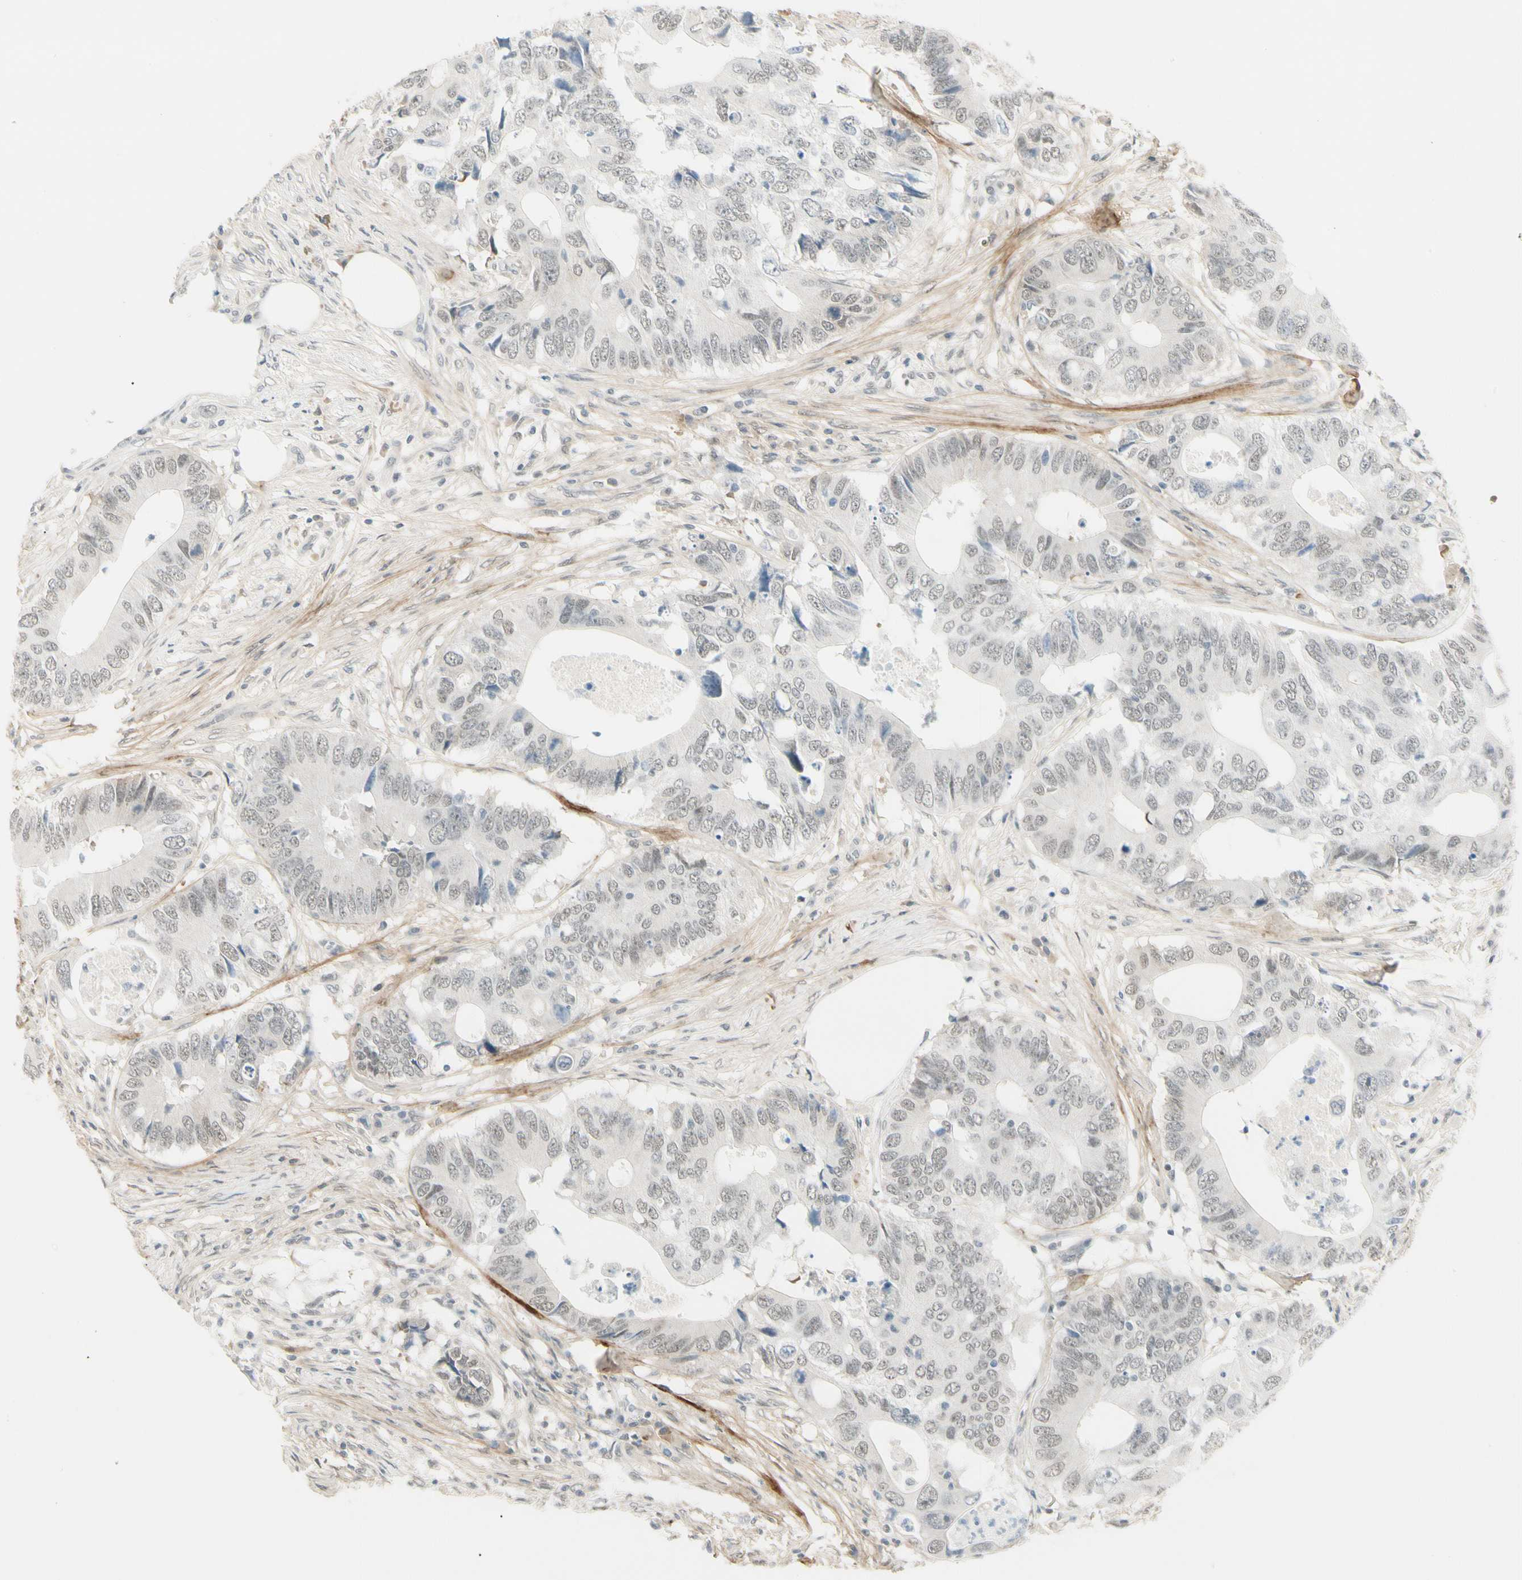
{"staining": {"intensity": "negative", "quantity": "none", "location": "none"}, "tissue": "colorectal cancer", "cell_type": "Tumor cells", "image_type": "cancer", "snomed": [{"axis": "morphology", "description": "Adenocarcinoma, NOS"}, {"axis": "topography", "description": "Colon"}], "caption": "The immunohistochemistry image has no significant staining in tumor cells of colorectal cancer (adenocarcinoma) tissue.", "gene": "ASPN", "patient": {"sex": "male", "age": 71}}